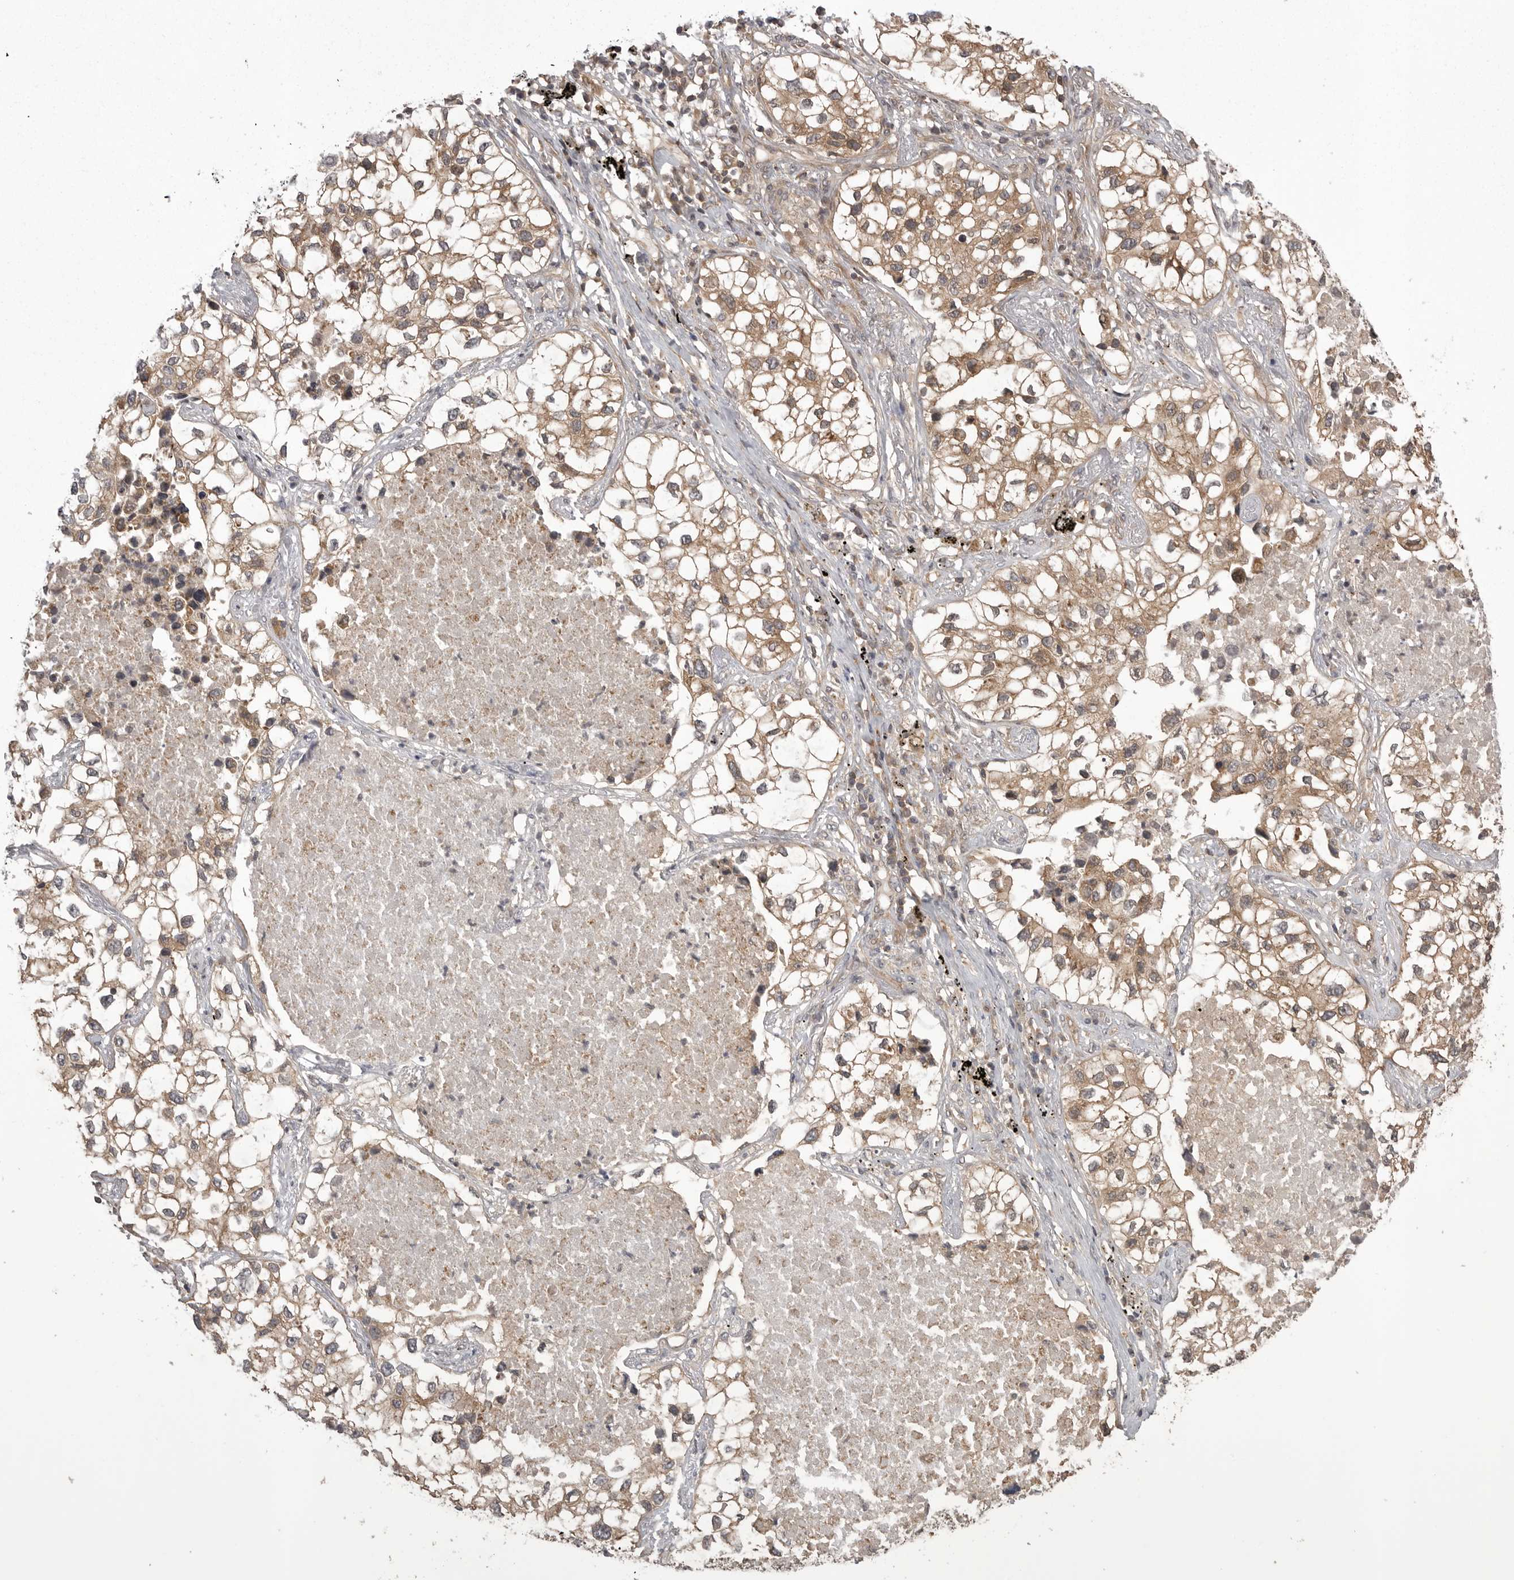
{"staining": {"intensity": "moderate", "quantity": "25%-75%", "location": "cytoplasmic/membranous"}, "tissue": "lung cancer", "cell_type": "Tumor cells", "image_type": "cancer", "snomed": [{"axis": "morphology", "description": "Adenocarcinoma, NOS"}, {"axis": "topography", "description": "Lung"}], "caption": "Immunohistochemical staining of lung adenocarcinoma displays medium levels of moderate cytoplasmic/membranous expression in approximately 25%-75% of tumor cells. The protein is stained brown, and the nuclei are stained in blue (DAB (3,3'-diaminobenzidine) IHC with brightfield microscopy, high magnification).", "gene": "STK24", "patient": {"sex": "male", "age": 63}}